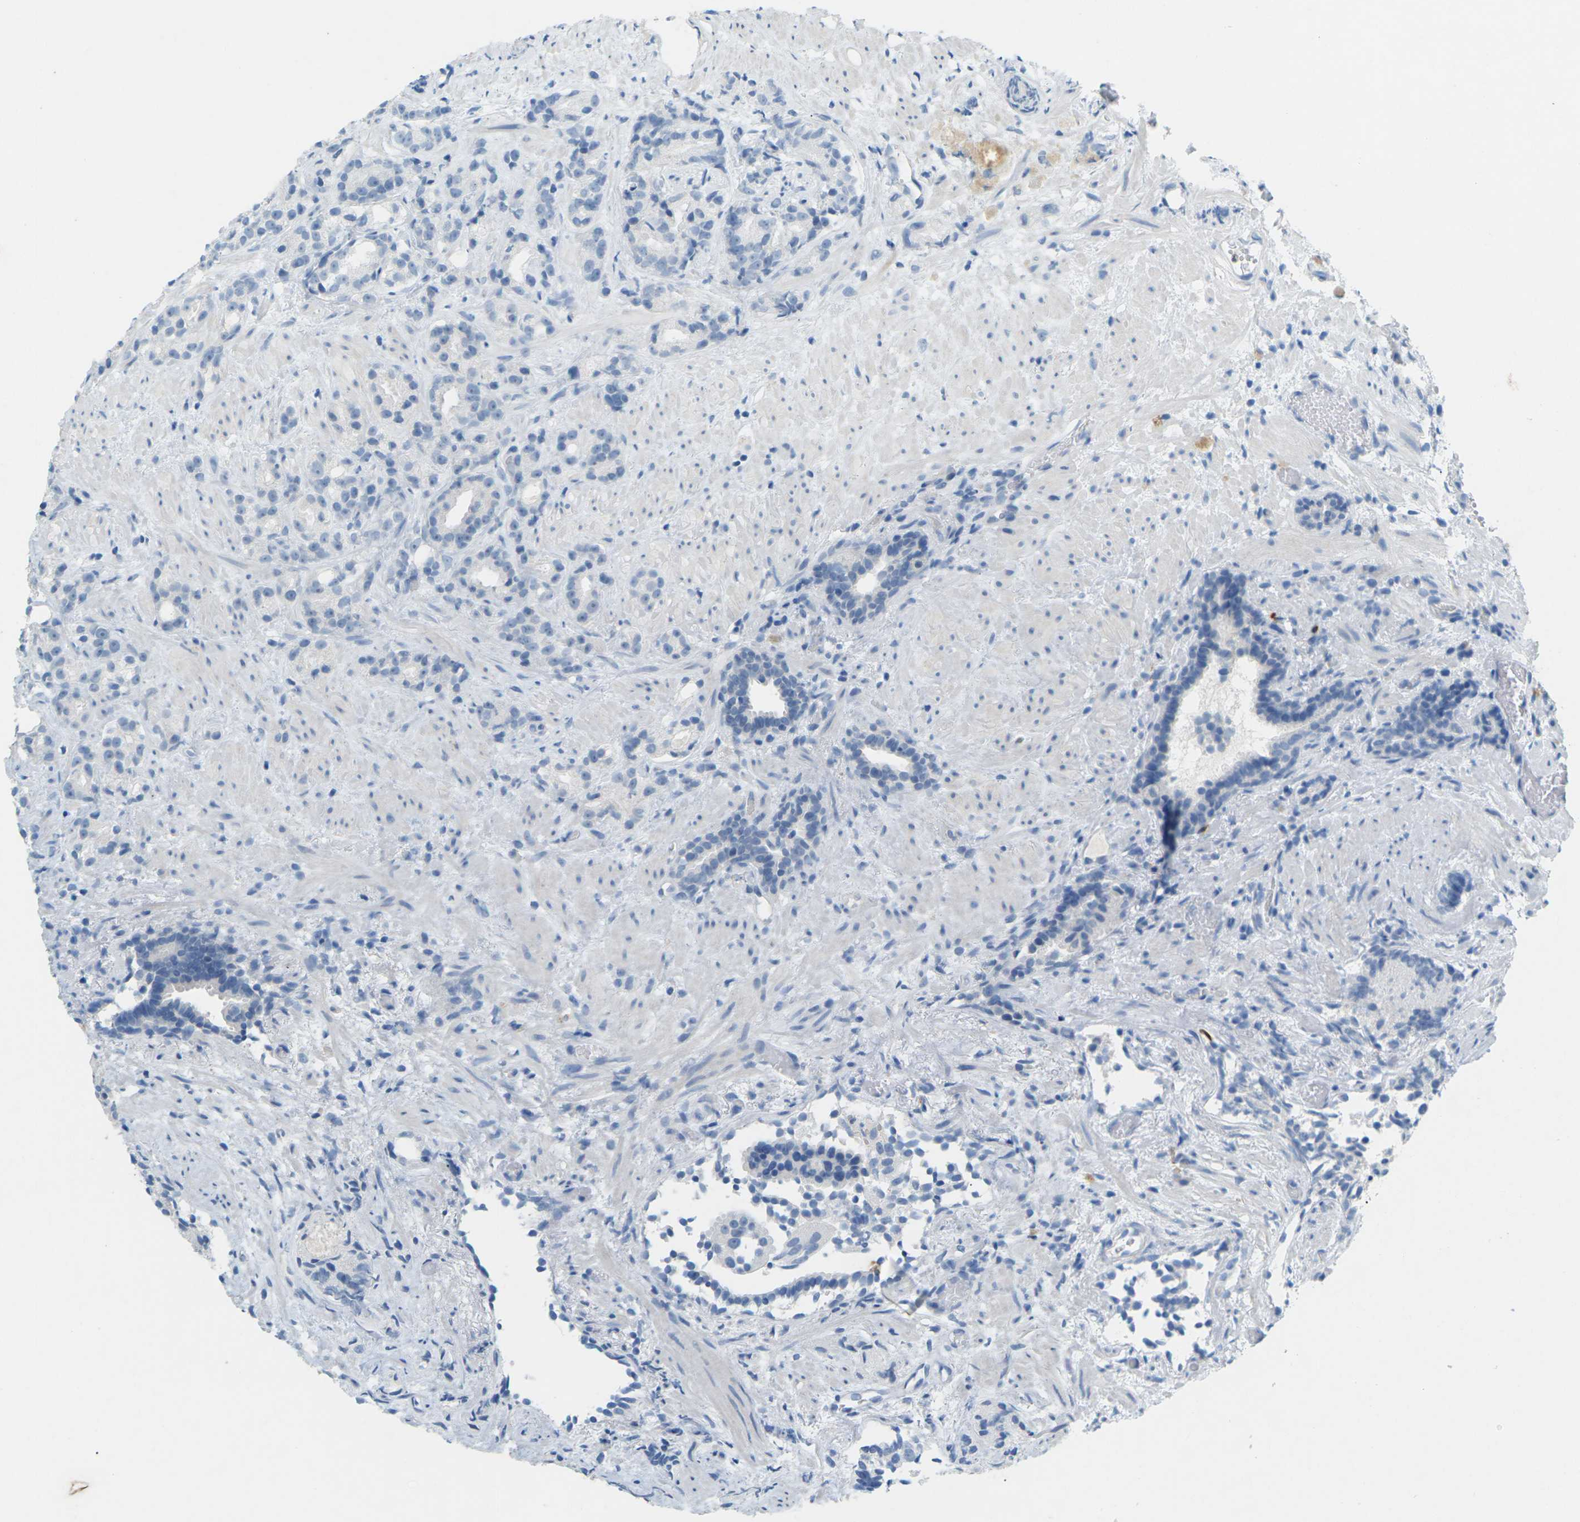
{"staining": {"intensity": "negative", "quantity": "none", "location": "none"}, "tissue": "prostate cancer", "cell_type": "Tumor cells", "image_type": "cancer", "snomed": [{"axis": "morphology", "description": "Adenocarcinoma, Low grade"}, {"axis": "topography", "description": "Prostate"}], "caption": "This is a photomicrograph of immunohistochemistry (IHC) staining of prostate cancer, which shows no positivity in tumor cells.", "gene": "CDH16", "patient": {"sex": "male", "age": 89}}